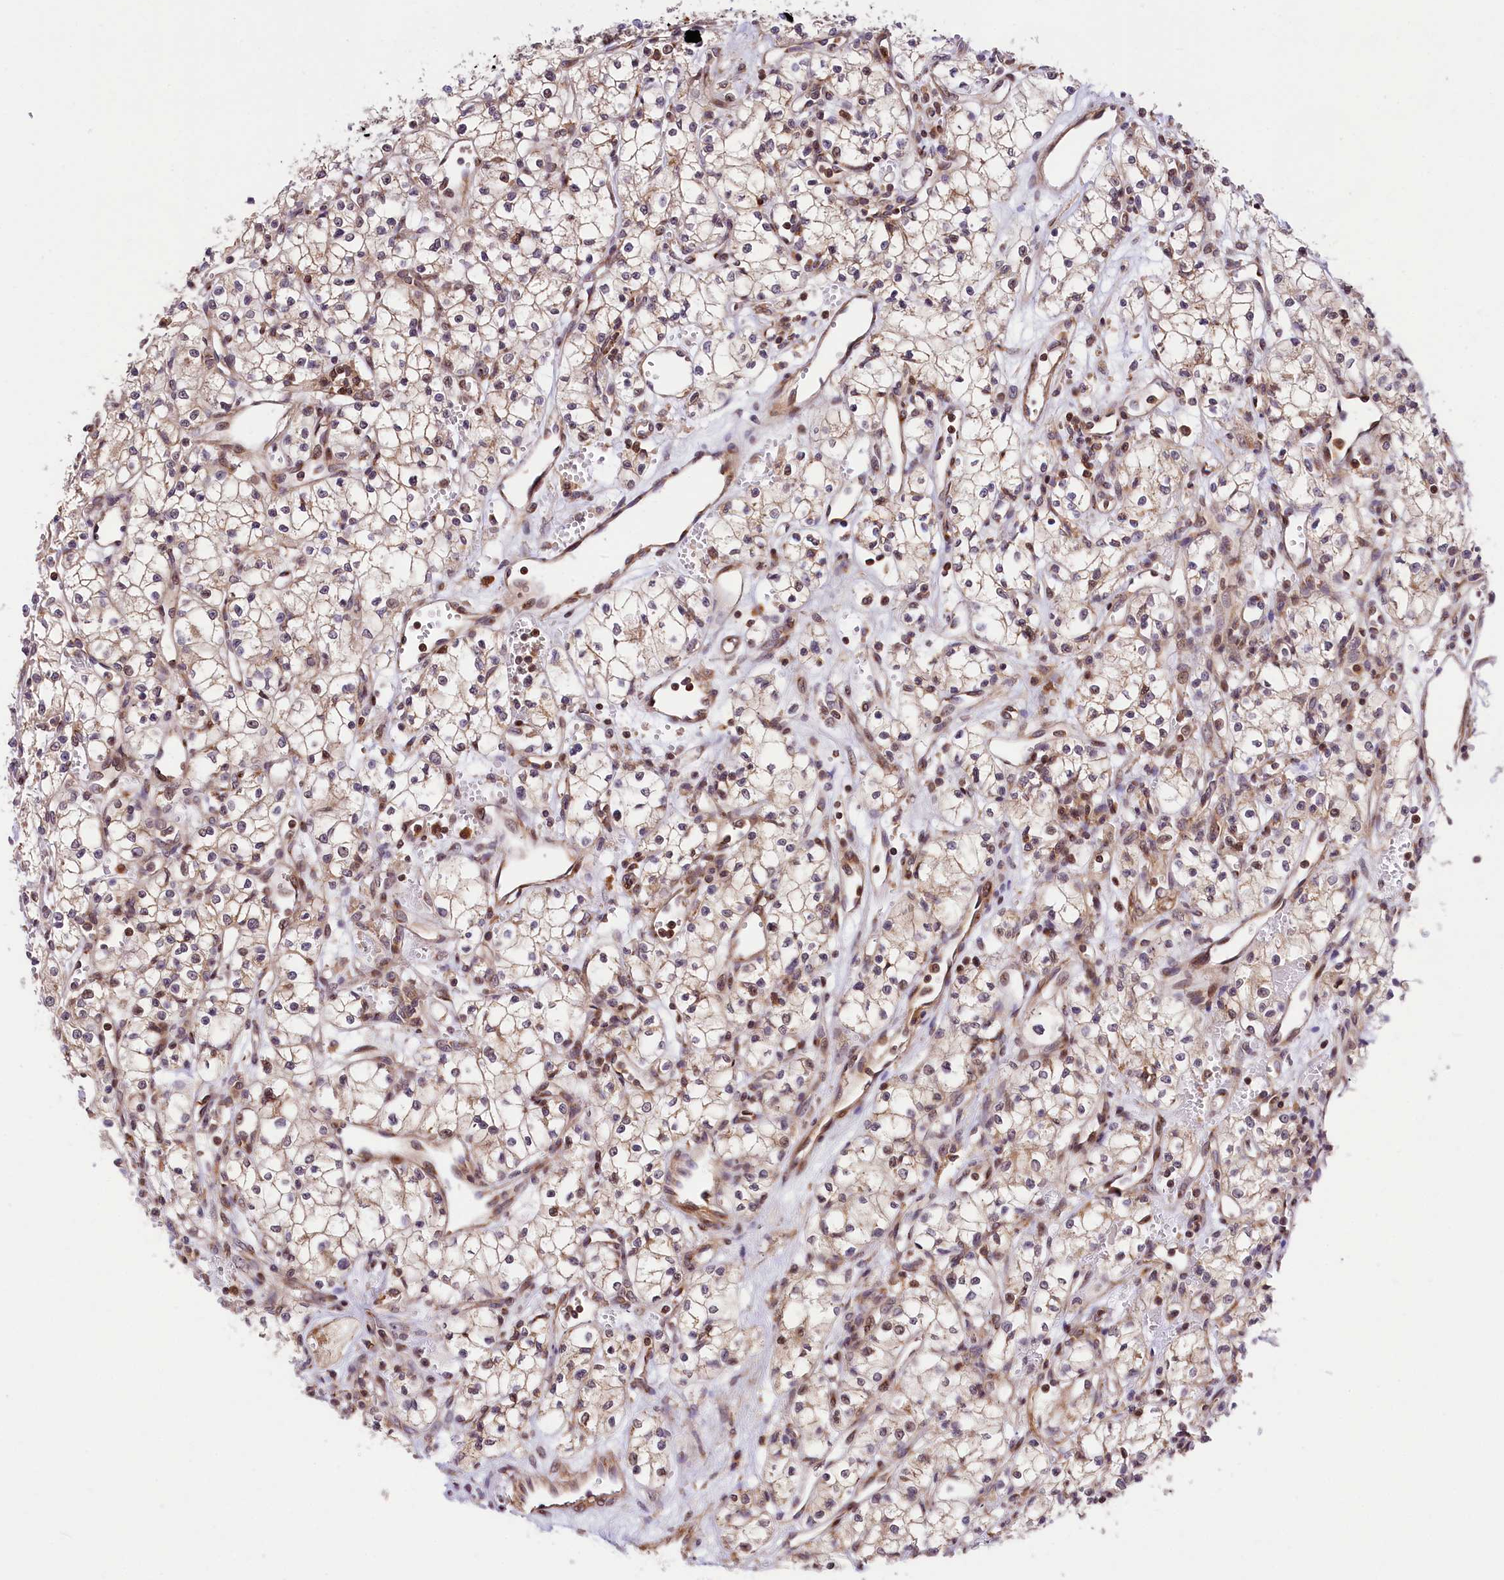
{"staining": {"intensity": "negative", "quantity": "none", "location": "none"}, "tissue": "renal cancer", "cell_type": "Tumor cells", "image_type": "cancer", "snomed": [{"axis": "morphology", "description": "Adenocarcinoma, NOS"}, {"axis": "topography", "description": "Kidney"}], "caption": "Immunohistochemical staining of human renal adenocarcinoma shows no significant expression in tumor cells.", "gene": "CHORDC1", "patient": {"sex": "male", "age": 59}}